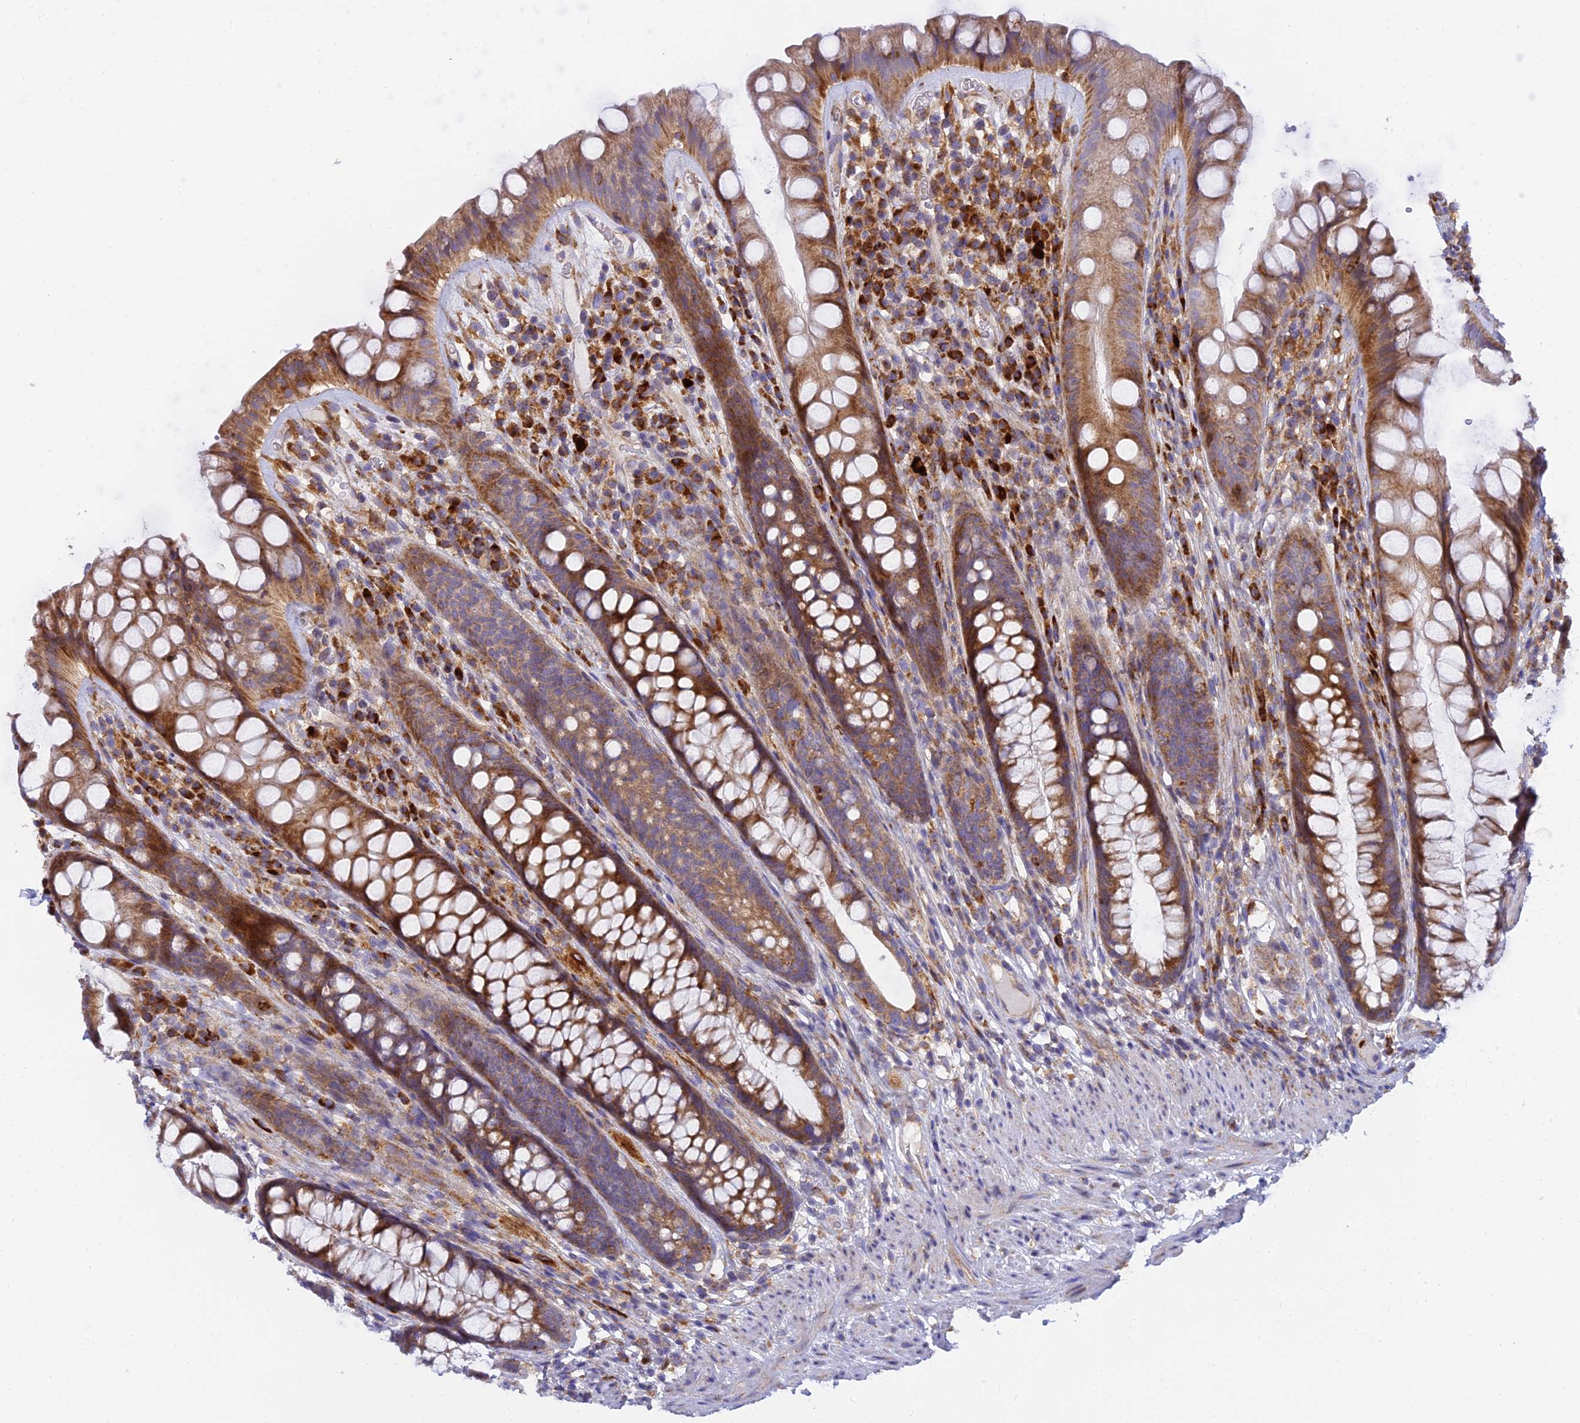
{"staining": {"intensity": "strong", "quantity": ">75%", "location": "cytoplasmic/membranous"}, "tissue": "rectum", "cell_type": "Glandular cells", "image_type": "normal", "snomed": [{"axis": "morphology", "description": "Normal tissue, NOS"}, {"axis": "topography", "description": "Rectum"}], "caption": "A brown stain shows strong cytoplasmic/membranous expression of a protein in glandular cells of unremarkable human rectum. The protein is stained brown, and the nuclei are stained in blue (DAB (3,3'-diaminobenzidine) IHC with brightfield microscopy, high magnification).", "gene": "CLCN7", "patient": {"sex": "male", "age": 74}}